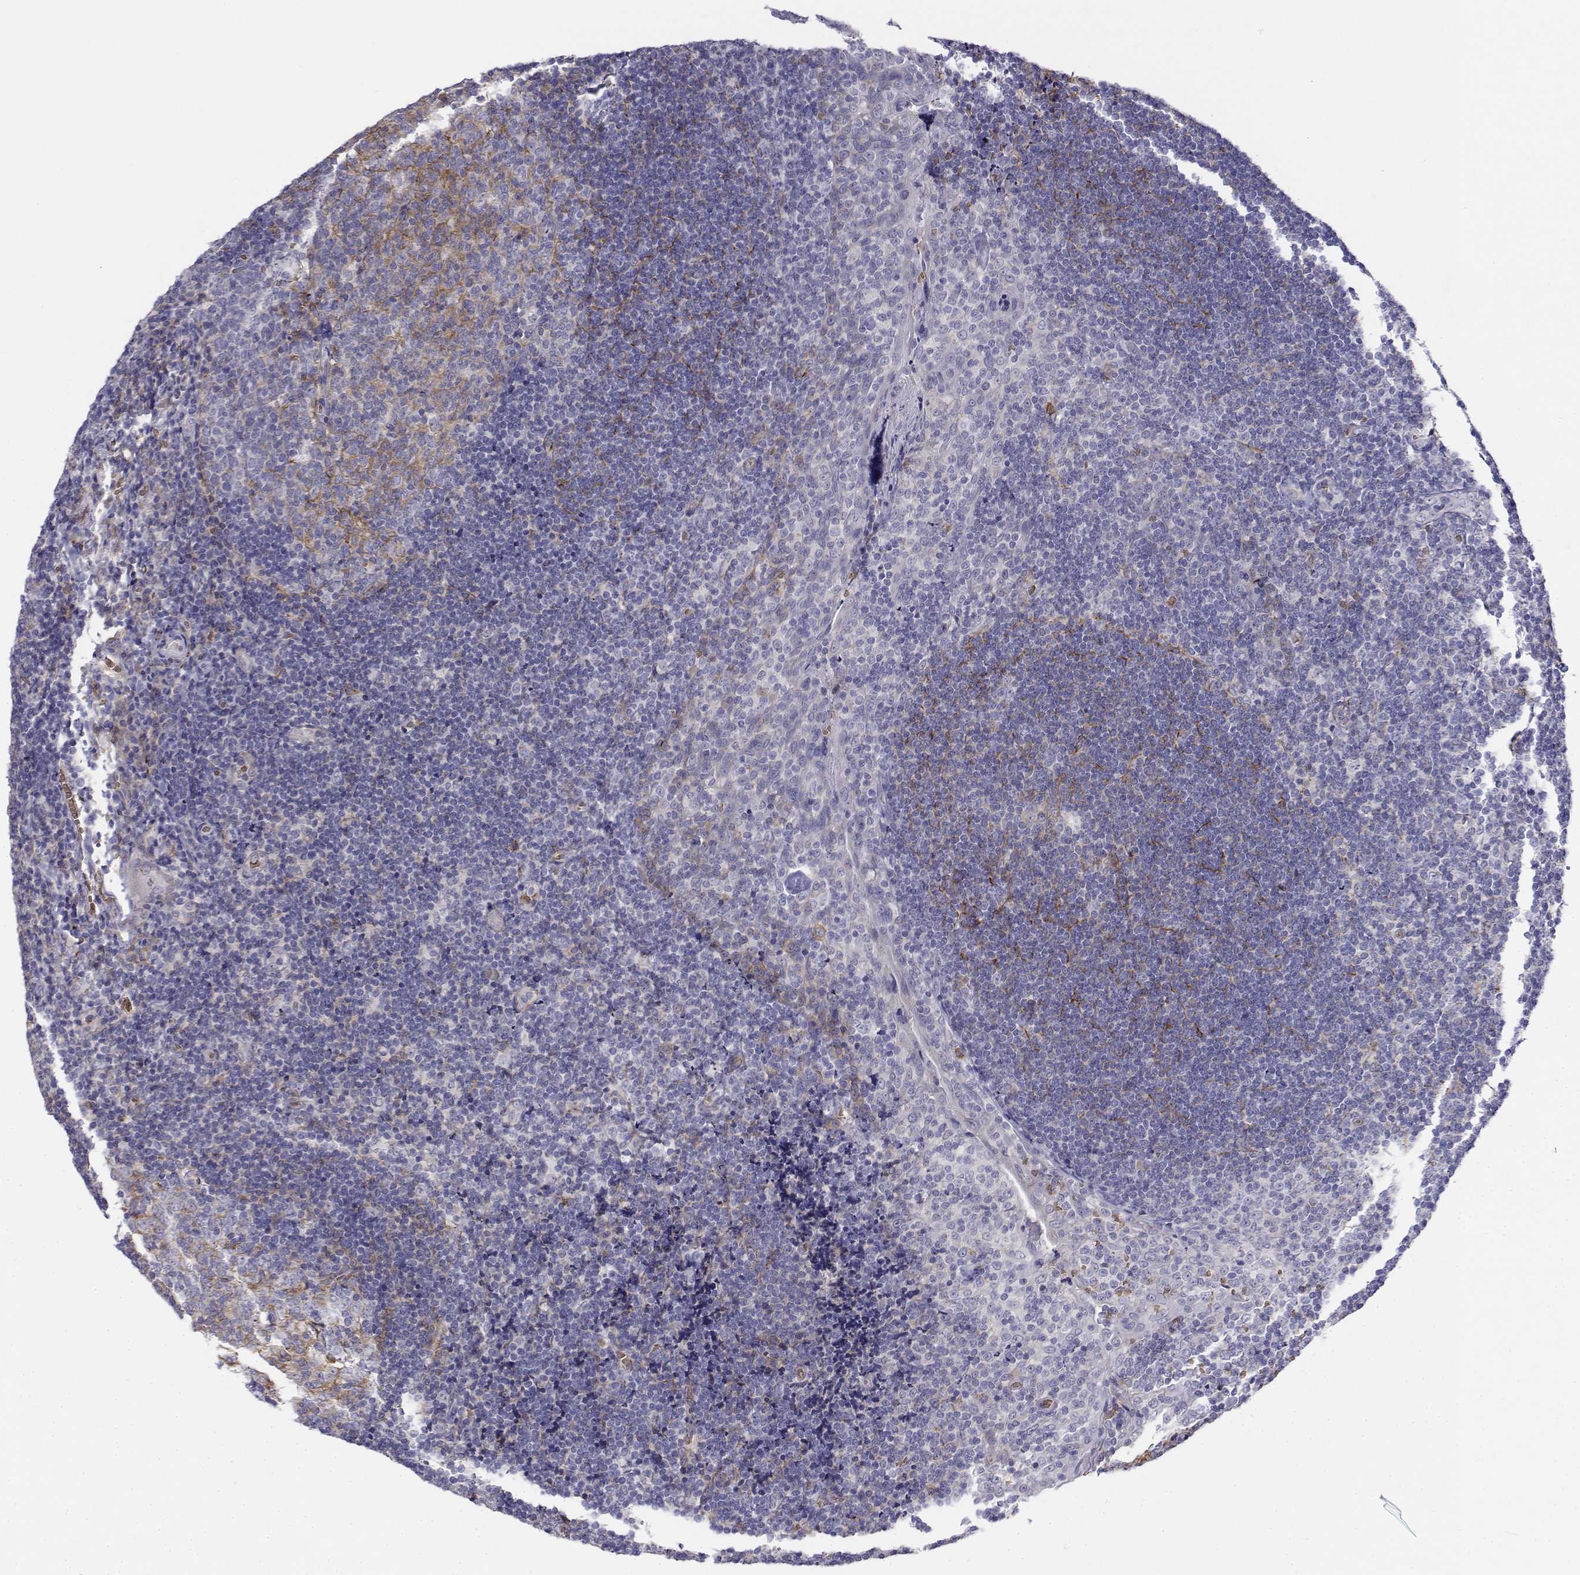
{"staining": {"intensity": "weak", "quantity": "<25%", "location": "cytoplasmic/membranous"}, "tissue": "tonsil", "cell_type": "Germinal center cells", "image_type": "normal", "snomed": [{"axis": "morphology", "description": "Normal tissue, NOS"}, {"axis": "morphology", "description": "Inflammation, NOS"}, {"axis": "topography", "description": "Tonsil"}], "caption": "Germinal center cells are negative for brown protein staining in benign tonsil.", "gene": "CADM1", "patient": {"sex": "female", "age": 31}}